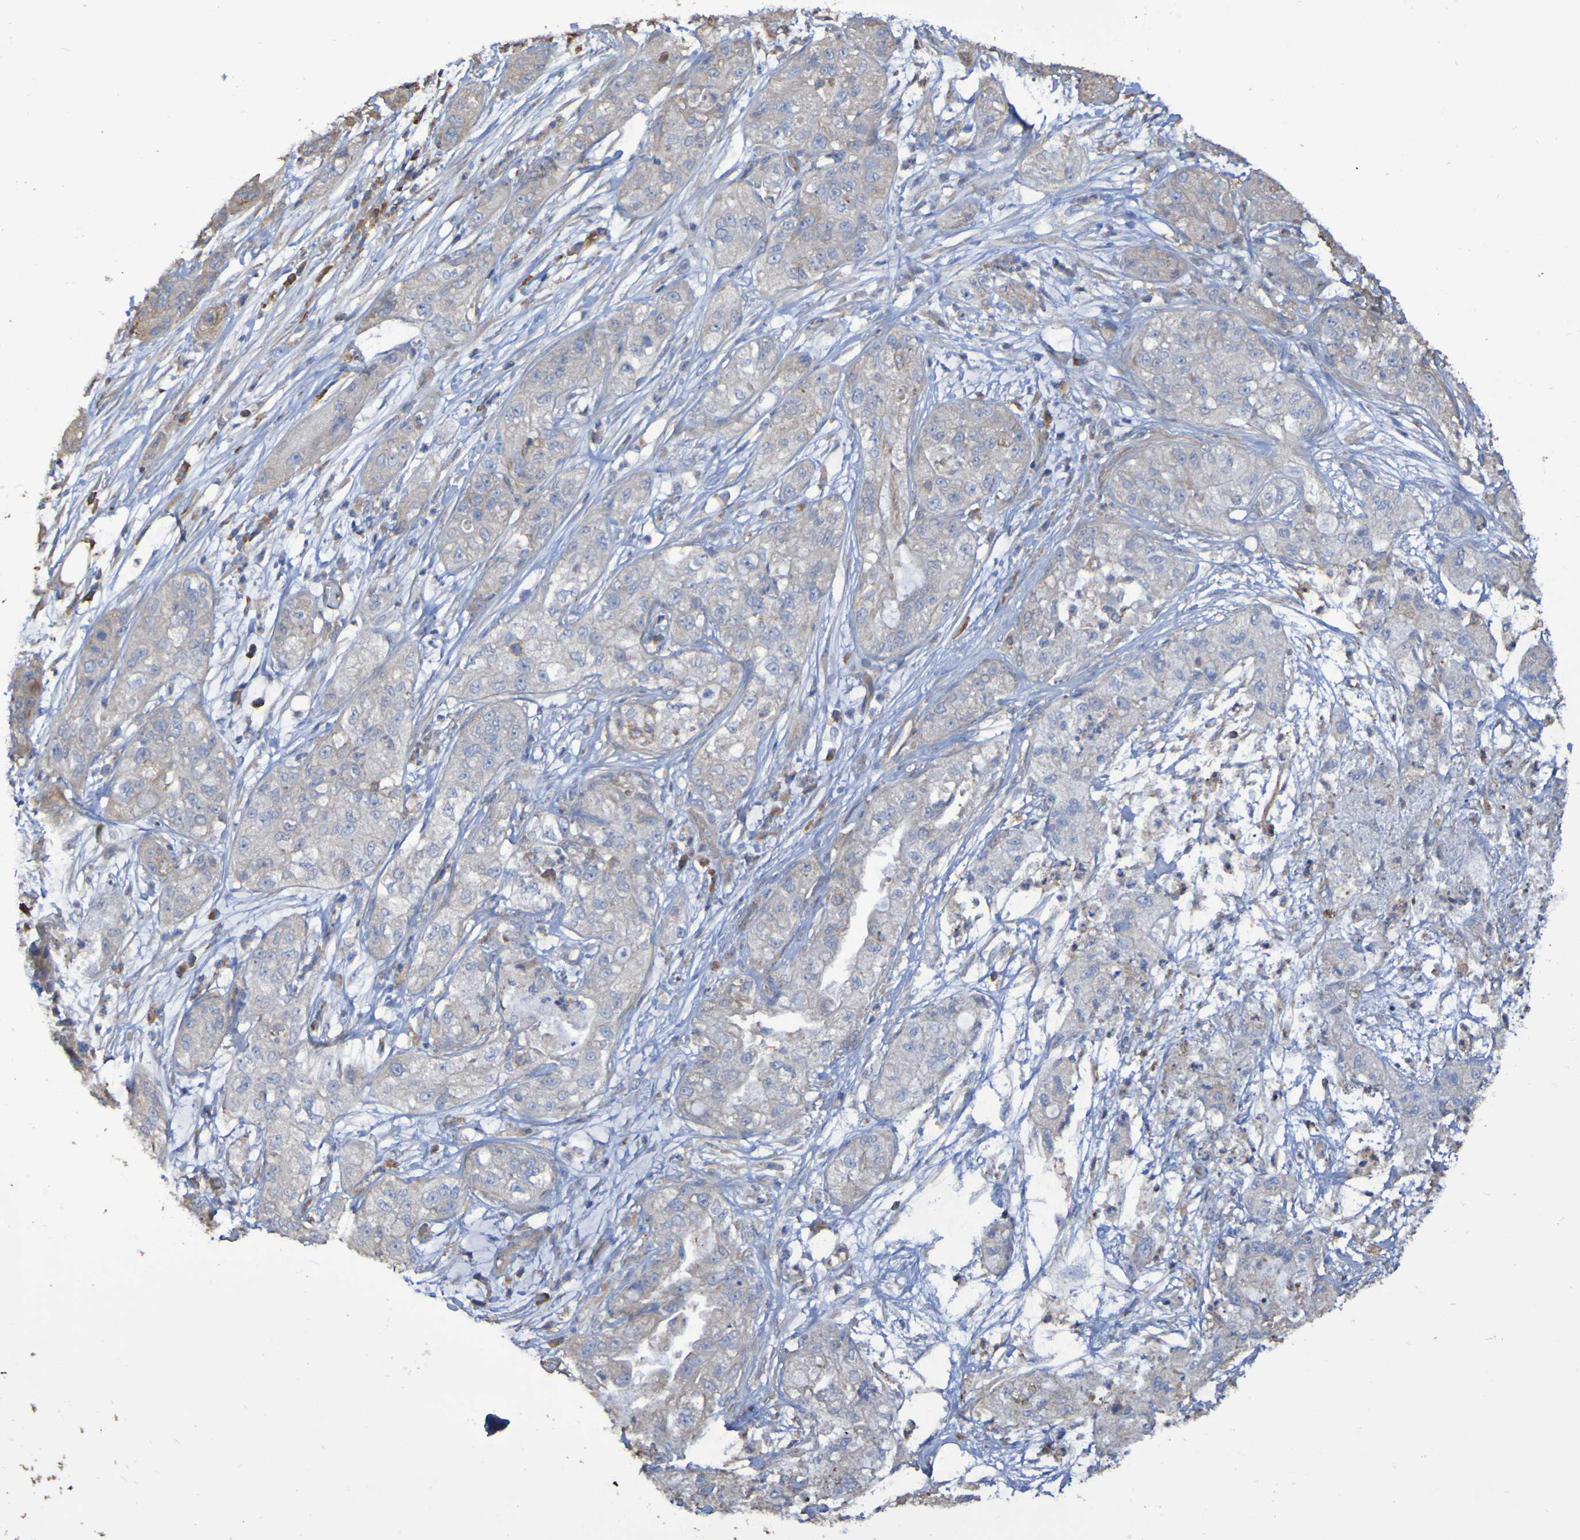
{"staining": {"intensity": "negative", "quantity": "none", "location": "none"}, "tissue": "pancreatic cancer", "cell_type": "Tumor cells", "image_type": "cancer", "snomed": [{"axis": "morphology", "description": "Adenocarcinoma, NOS"}, {"axis": "topography", "description": "Pancreas"}], "caption": "DAB immunohistochemical staining of human adenocarcinoma (pancreatic) exhibits no significant staining in tumor cells.", "gene": "SYNJ1", "patient": {"sex": "female", "age": 78}}